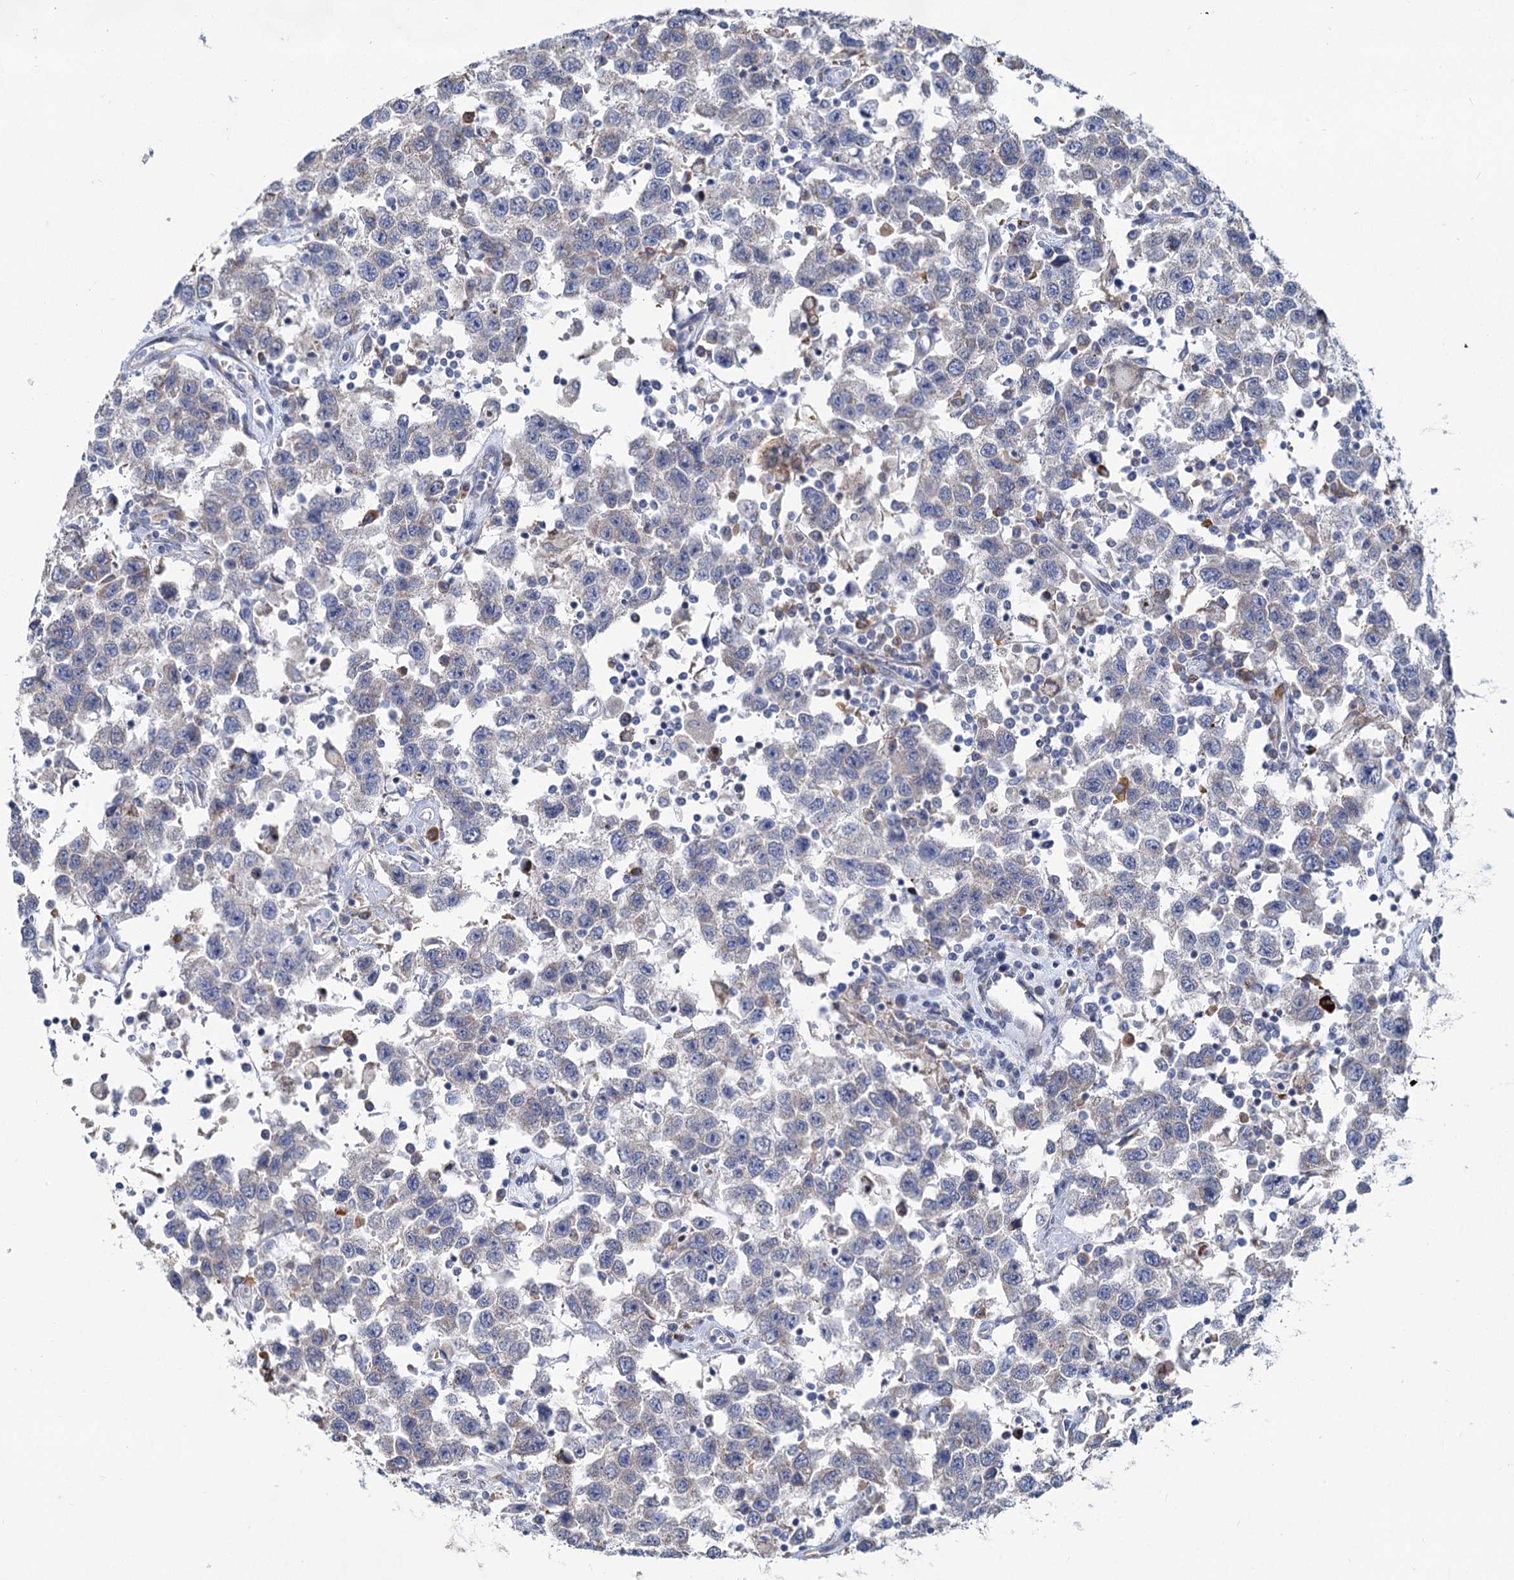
{"staining": {"intensity": "negative", "quantity": "none", "location": "none"}, "tissue": "testis cancer", "cell_type": "Tumor cells", "image_type": "cancer", "snomed": [{"axis": "morphology", "description": "Seminoma, NOS"}, {"axis": "topography", "description": "Testis"}], "caption": "The IHC image has no significant expression in tumor cells of testis cancer tissue.", "gene": "PRSS35", "patient": {"sex": "male", "age": 41}}